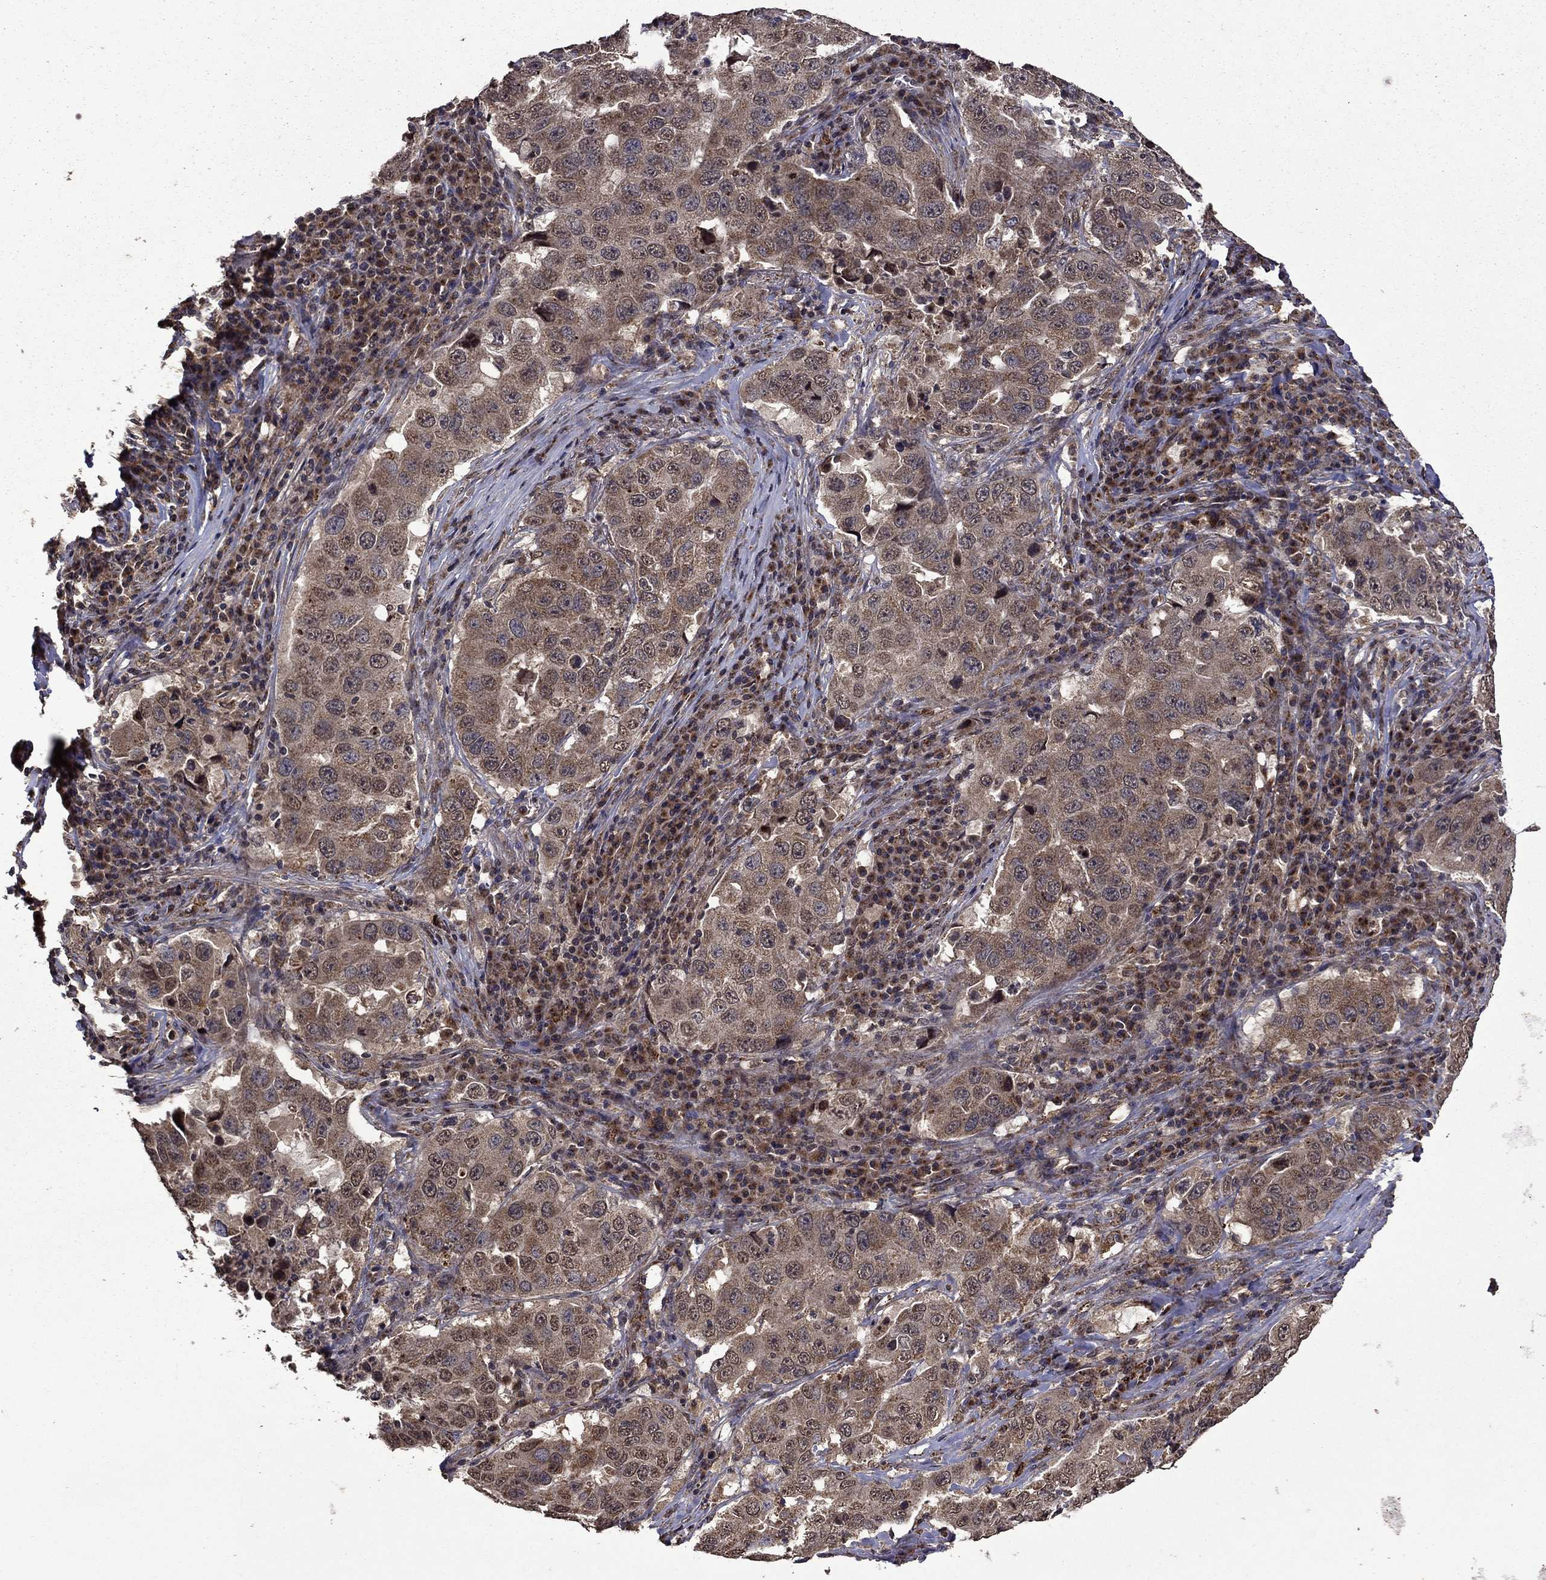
{"staining": {"intensity": "moderate", "quantity": "25%-75%", "location": "cytoplasmic/membranous,nuclear"}, "tissue": "lung cancer", "cell_type": "Tumor cells", "image_type": "cancer", "snomed": [{"axis": "morphology", "description": "Adenocarcinoma, NOS"}, {"axis": "topography", "description": "Lung"}], "caption": "IHC of human lung cancer (adenocarcinoma) shows medium levels of moderate cytoplasmic/membranous and nuclear positivity in approximately 25%-75% of tumor cells.", "gene": "ITM2B", "patient": {"sex": "male", "age": 73}}